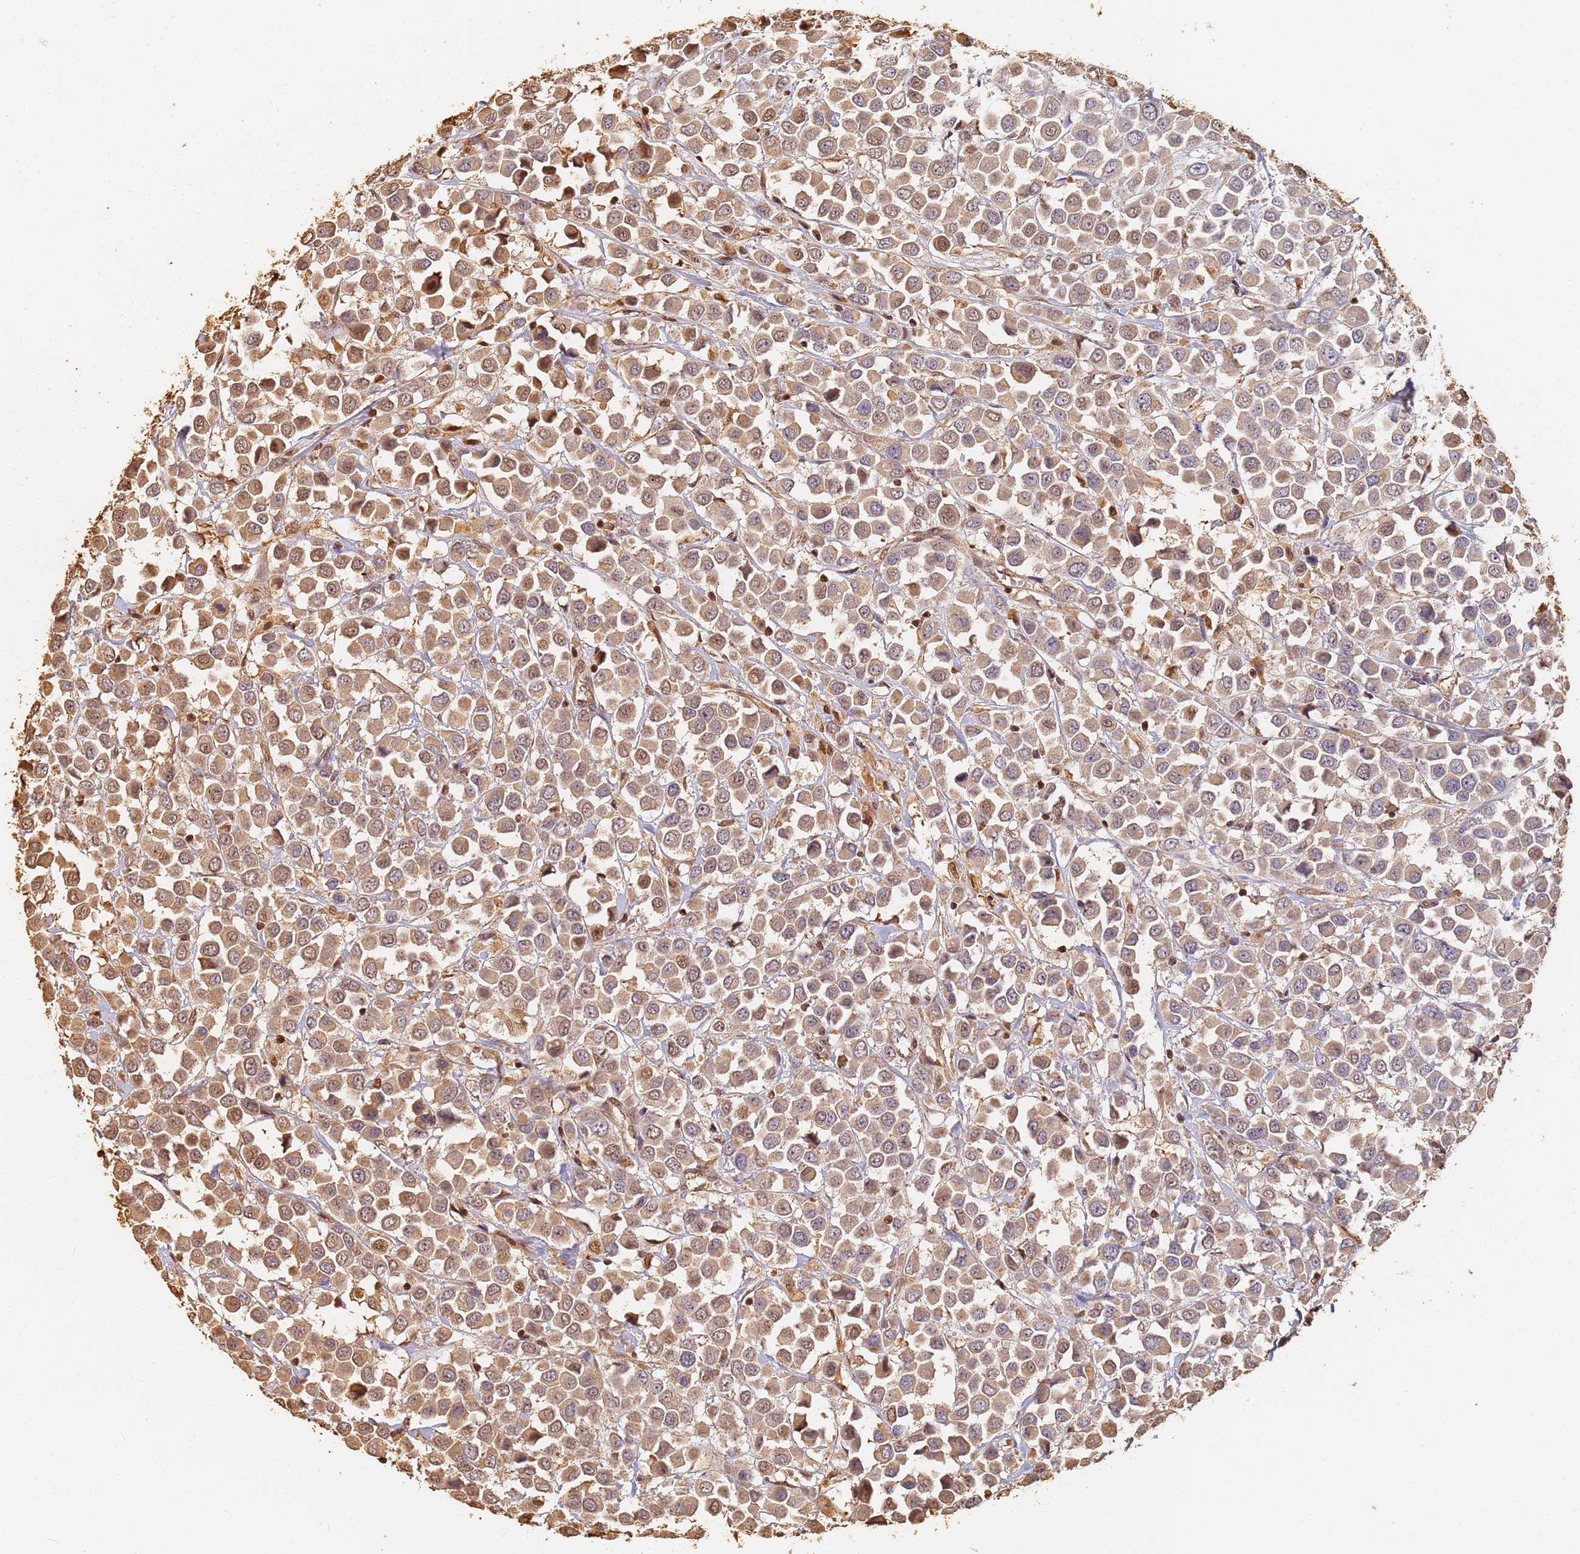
{"staining": {"intensity": "weak", "quantity": ">75%", "location": "cytoplasmic/membranous,nuclear"}, "tissue": "breast cancer", "cell_type": "Tumor cells", "image_type": "cancer", "snomed": [{"axis": "morphology", "description": "Duct carcinoma"}, {"axis": "topography", "description": "Breast"}], "caption": "Protein staining of intraductal carcinoma (breast) tissue shows weak cytoplasmic/membranous and nuclear expression in about >75% of tumor cells.", "gene": "JAK2", "patient": {"sex": "female", "age": 61}}